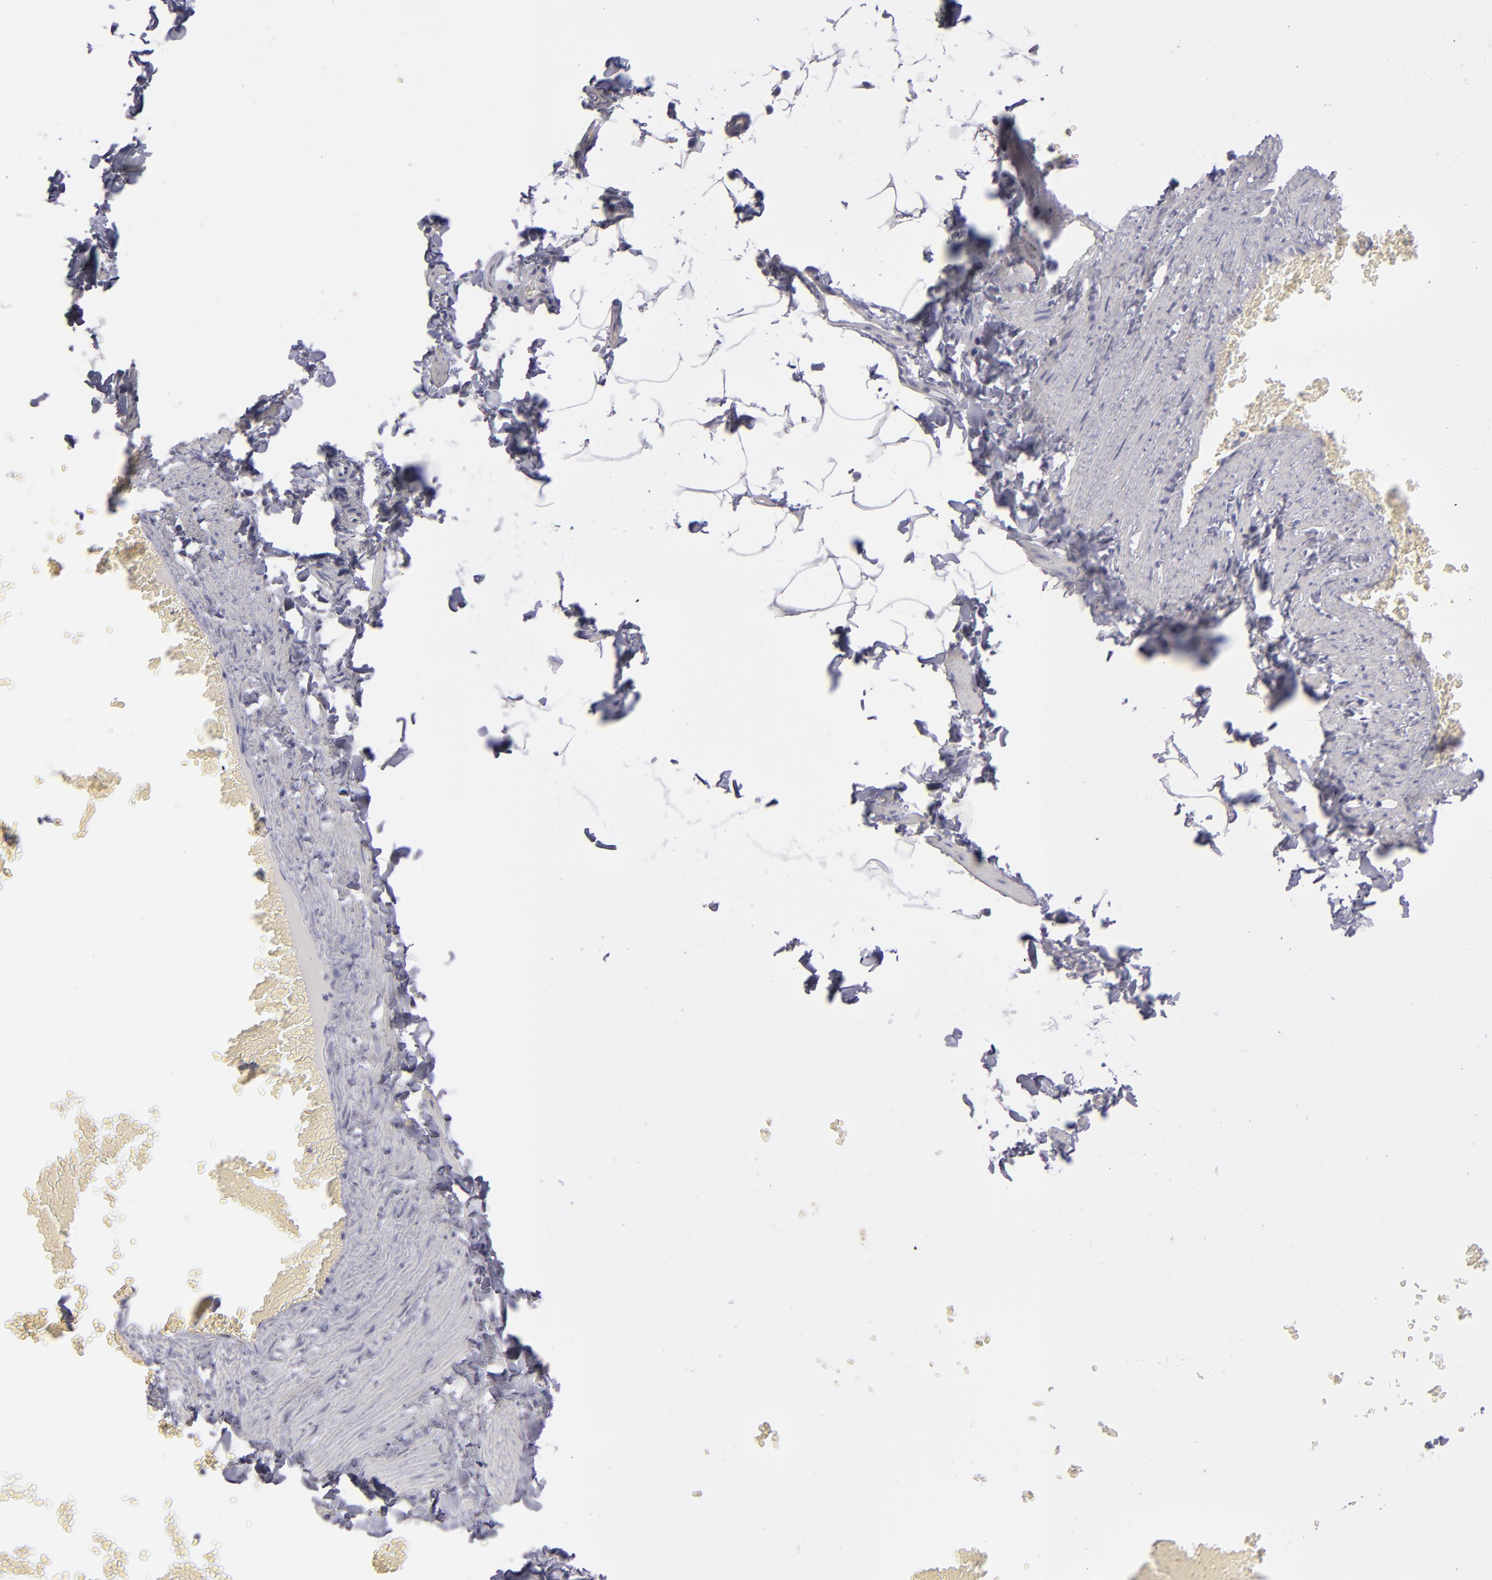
{"staining": {"intensity": "negative", "quantity": "none", "location": "none"}, "tissue": "adipose tissue", "cell_type": "Adipocytes", "image_type": "normal", "snomed": [{"axis": "morphology", "description": "Normal tissue, NOS"}, {"axis": "topography", "description": "Vascular tissue"}], "caption": "Protein analysis of unremarkable adipose tissue exhibits no significant positivity in adipocytes.", "gene": "ITGB4", "patient": {"sex": "male", "age": 41}}